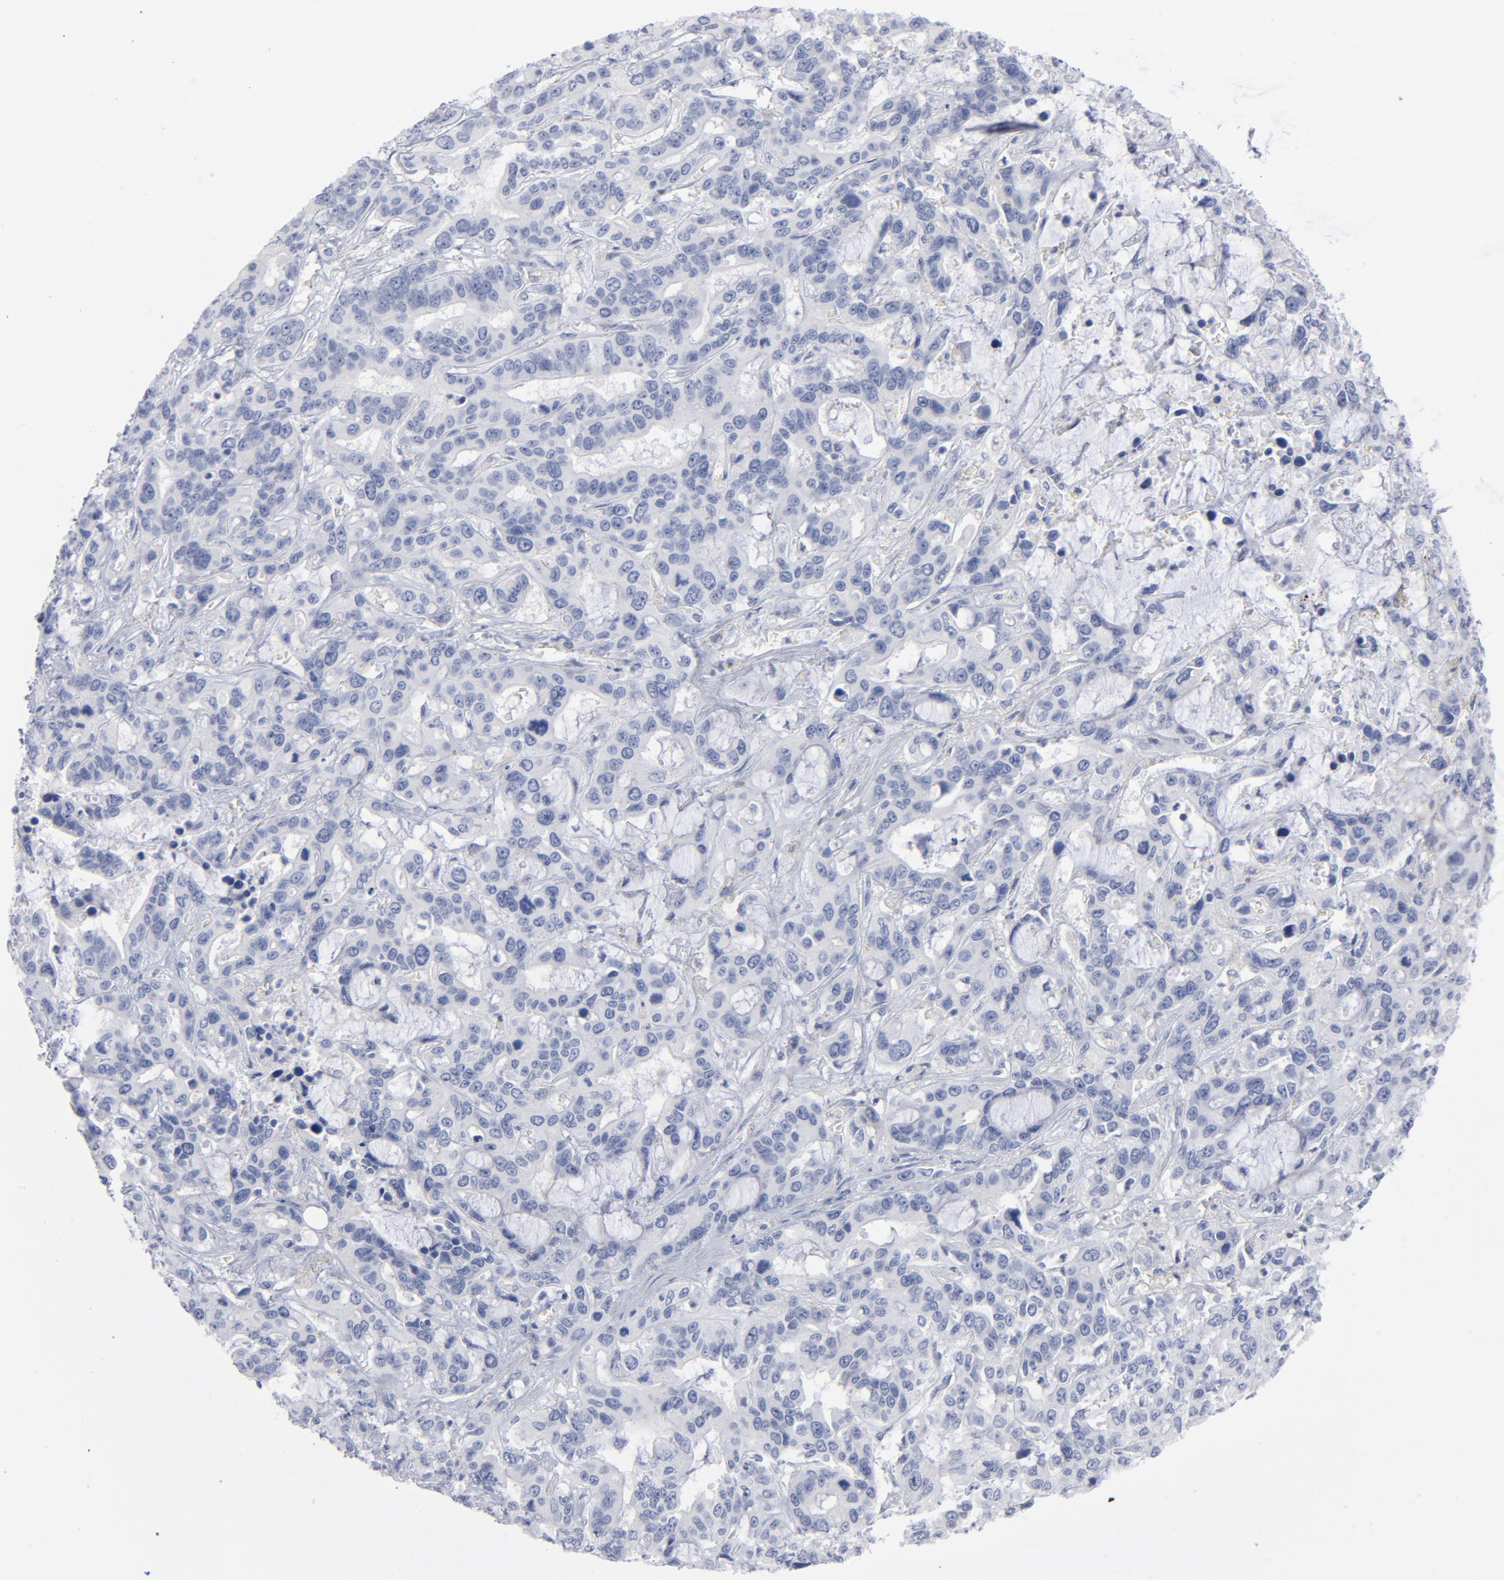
{"staining": {"intensity": "negative", "quantity": "none", "location": "none"}, "tissue": "liver cancer", "cell_type": "Tumor cells", "image_type": "cancer", "snomed": [{"axis": "morphology", "description": "Cholangiocarcinoma"}, {"axis": "topography", "description": "Liver"}], "caption": "Immunohistochemistry (IHC) of human liver cholangiocarcinoma demonstrates no expression in tumor cells. Brightfield microscopy of immunohistochemistry (IHC) stained with DAB (3,3'-diaminobenzidine) (brown) and hematoxylin (blue), captured at high magnification.", "gene": "P2RY8", "patient": {"sex": "female", "age": 65}}